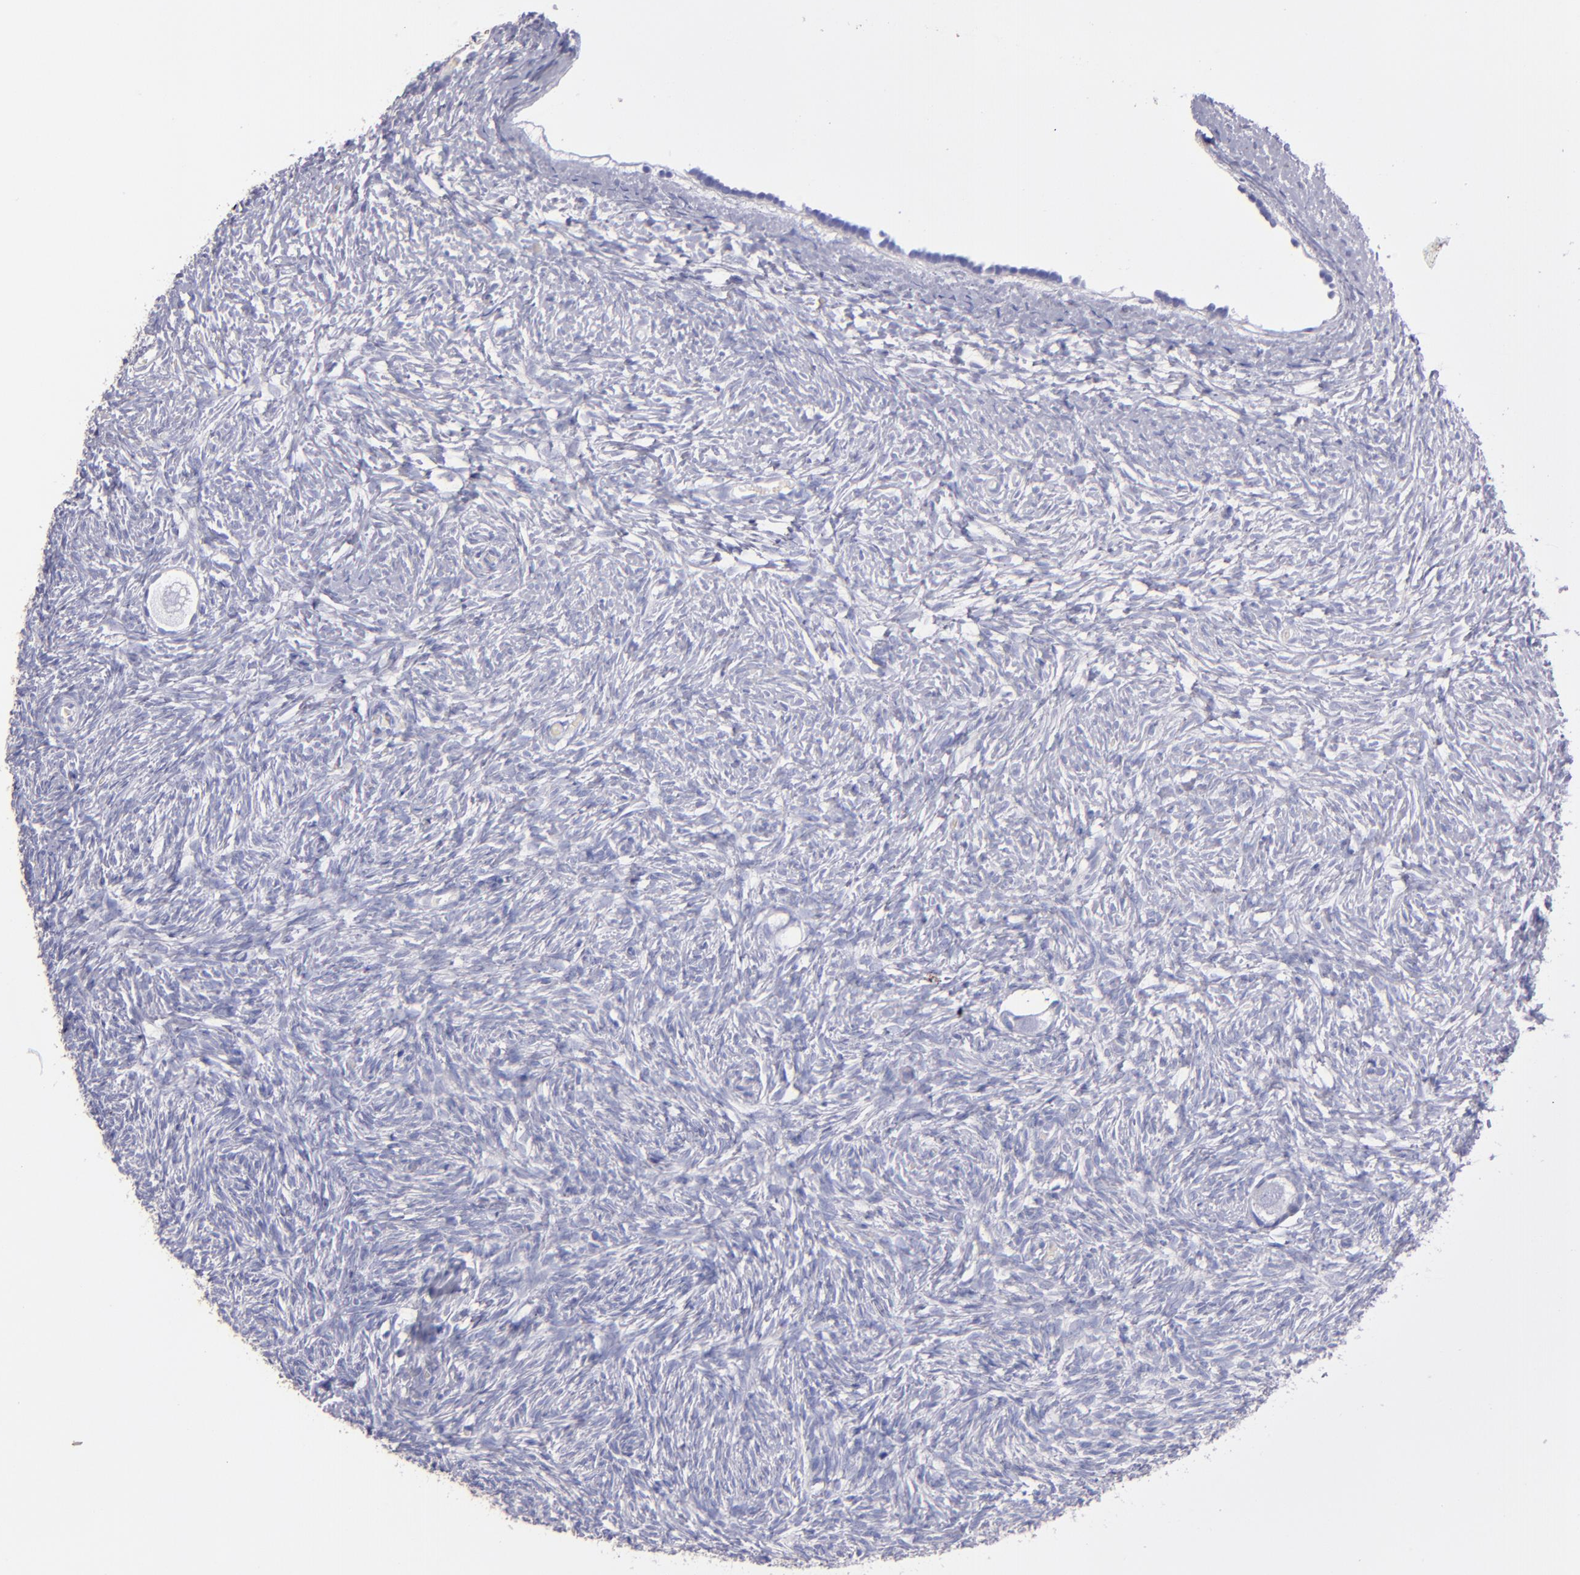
{"staining": {"intensity": "negative", "quantity": "none", "location": "none"}, "tissue": "ovary", "cell_type": "Follicle cells", "image_type": "normal", "snomed": [{"axis": "morphology", "description": "Normal tissue, NOS"}, {"axis": "topography", "description": "Ovary"}], "caption": "Protein analysis of benign ovary shows no significant staining in follicle cells.", "gene": "TG", "patient": {"sex": "female", "age": 35}}